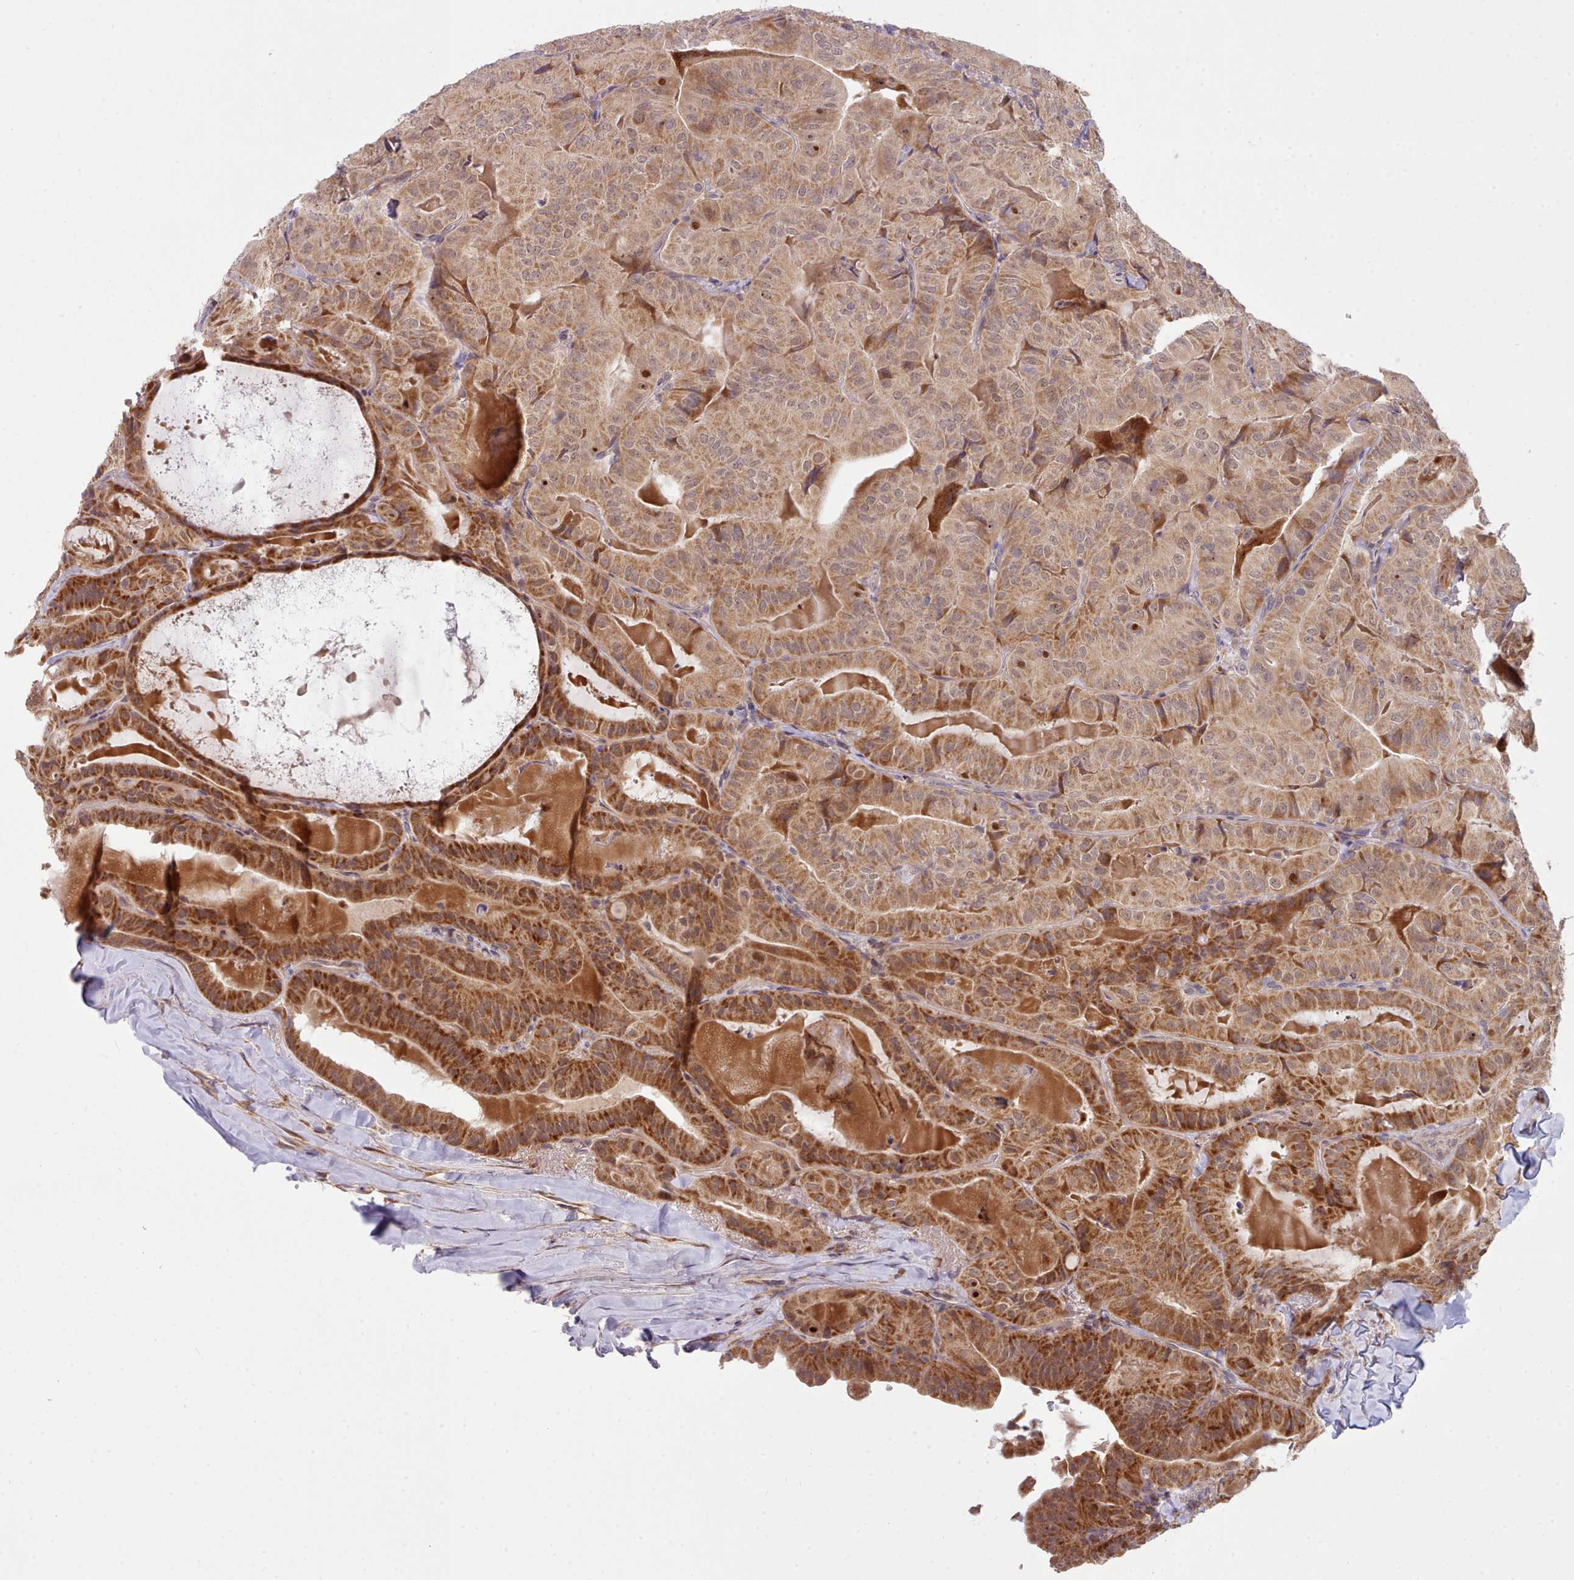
{"staining": {"intensity": "strong", "quantity": ">75%", "location": "cytoplasmic/membranous"}, "tissue": "thyroid cancer", "cell_type": "Tumor cells", "image_type": "cancer", "snomed": [{"axis": "morphology", "description": "Papillary adenocarcinoma, NOS"}, {"axis": "topography", "description": "Thyroid gland"}], "caption": "High-magnification brightfield microscopy of thyroid papillary adenocarcinoma stained with DAB (brown) and counterstained with hematoxylin (blue). tumor cells exhibit strong cytoplasmic/membranous expression is identified in about>75% of cells.", "gene": "TRIM26", "patient": {"sex": "female", "age": 68}}